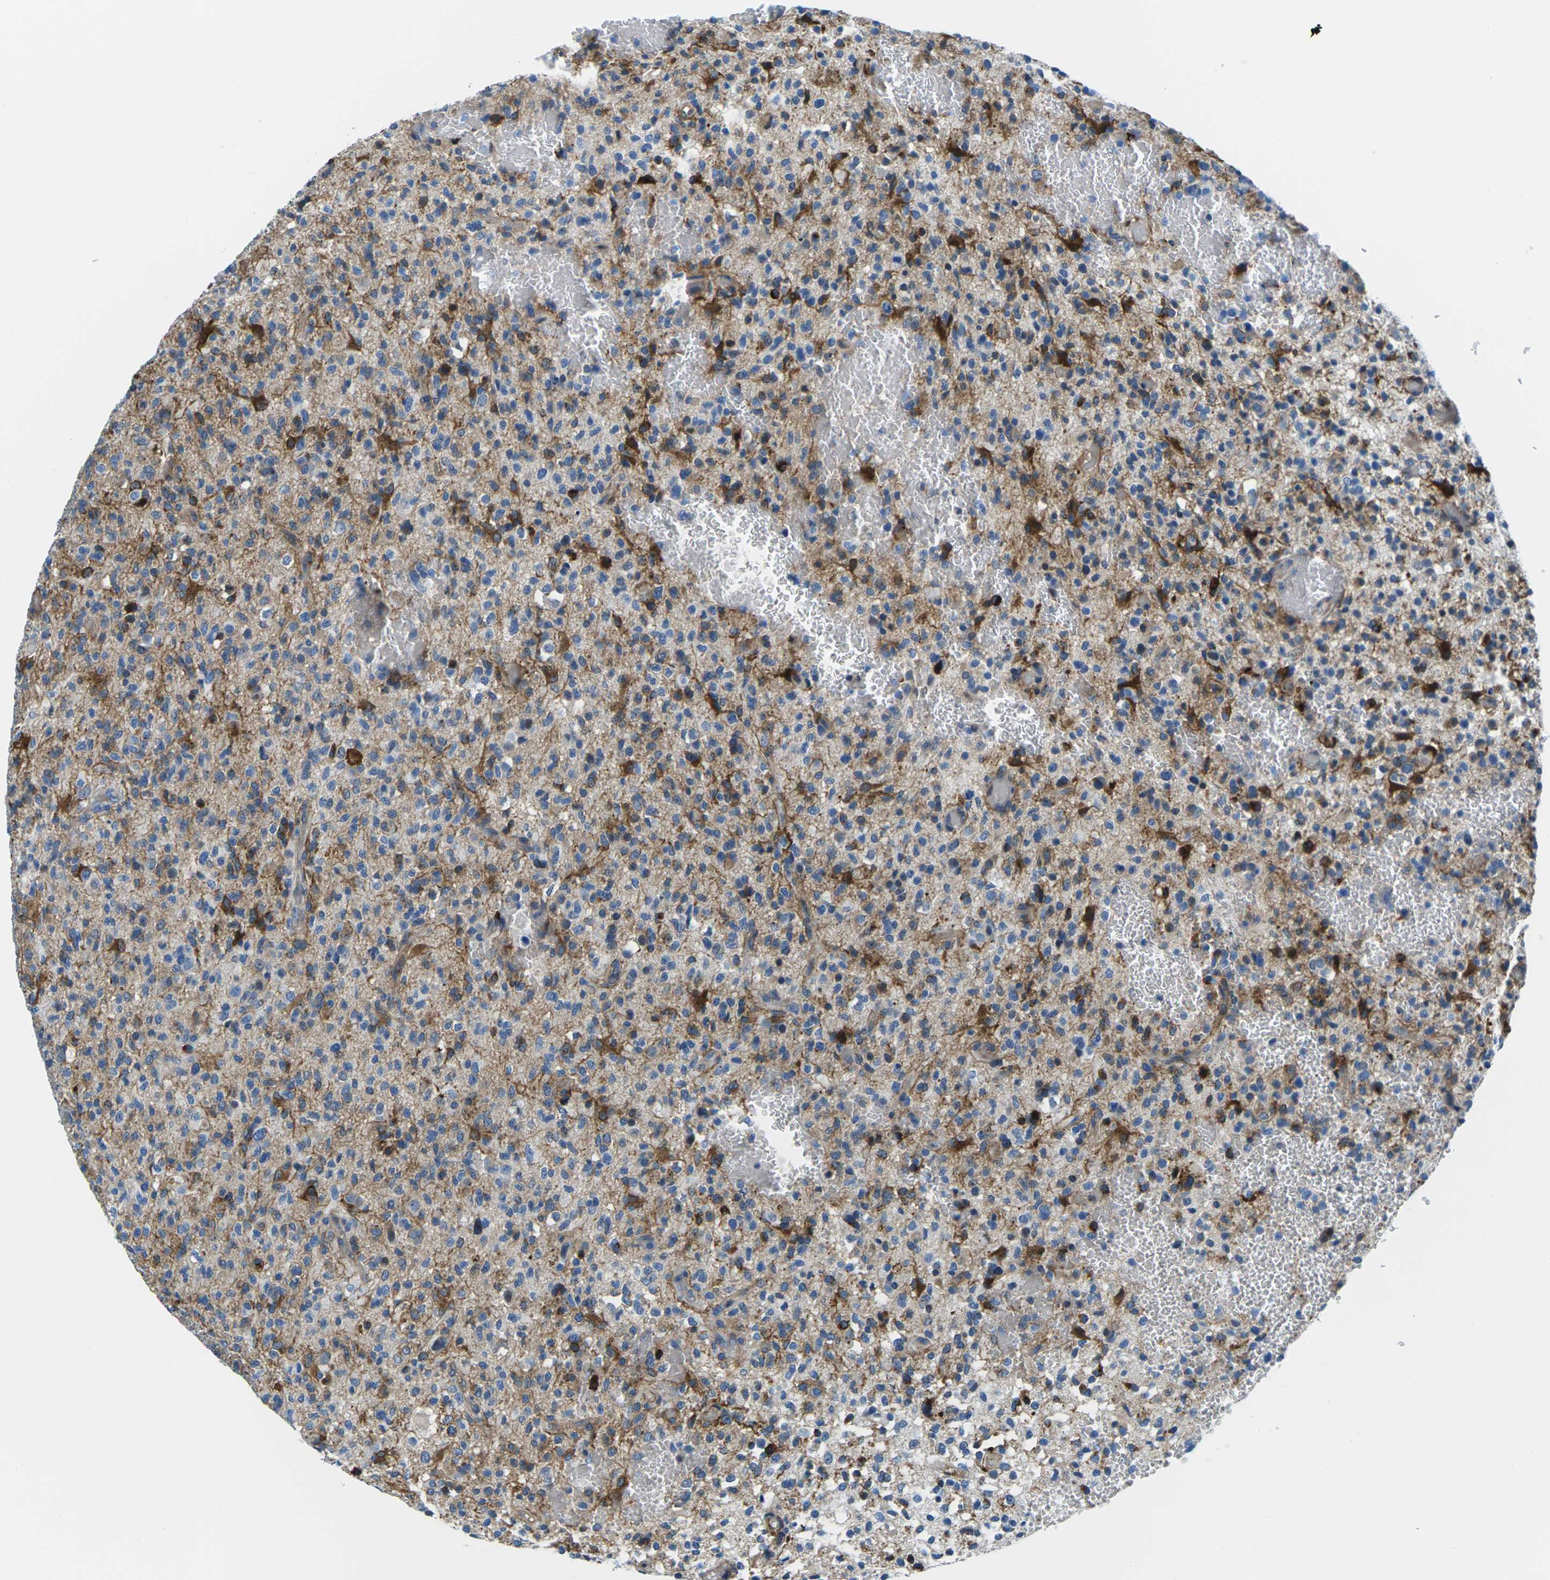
{"staining": {"intensity": "strong", "quantity": "25%-75%", "location": "cytoplasmic/membranous"}, "tissue": "glioma", "cell_type": "Tumor cells", "image_type": "cancer", "snomed": [{"axis": "morphology", "description": "Glioma, malignant, High grade"}, {"axis": "topography", "description": "Brain"}], "caption": "Glioma stained with a protein marker shows strong staining in tumor cells.", "gene": "SOCS4", "patient": {"sex": "male", "age": 71}}